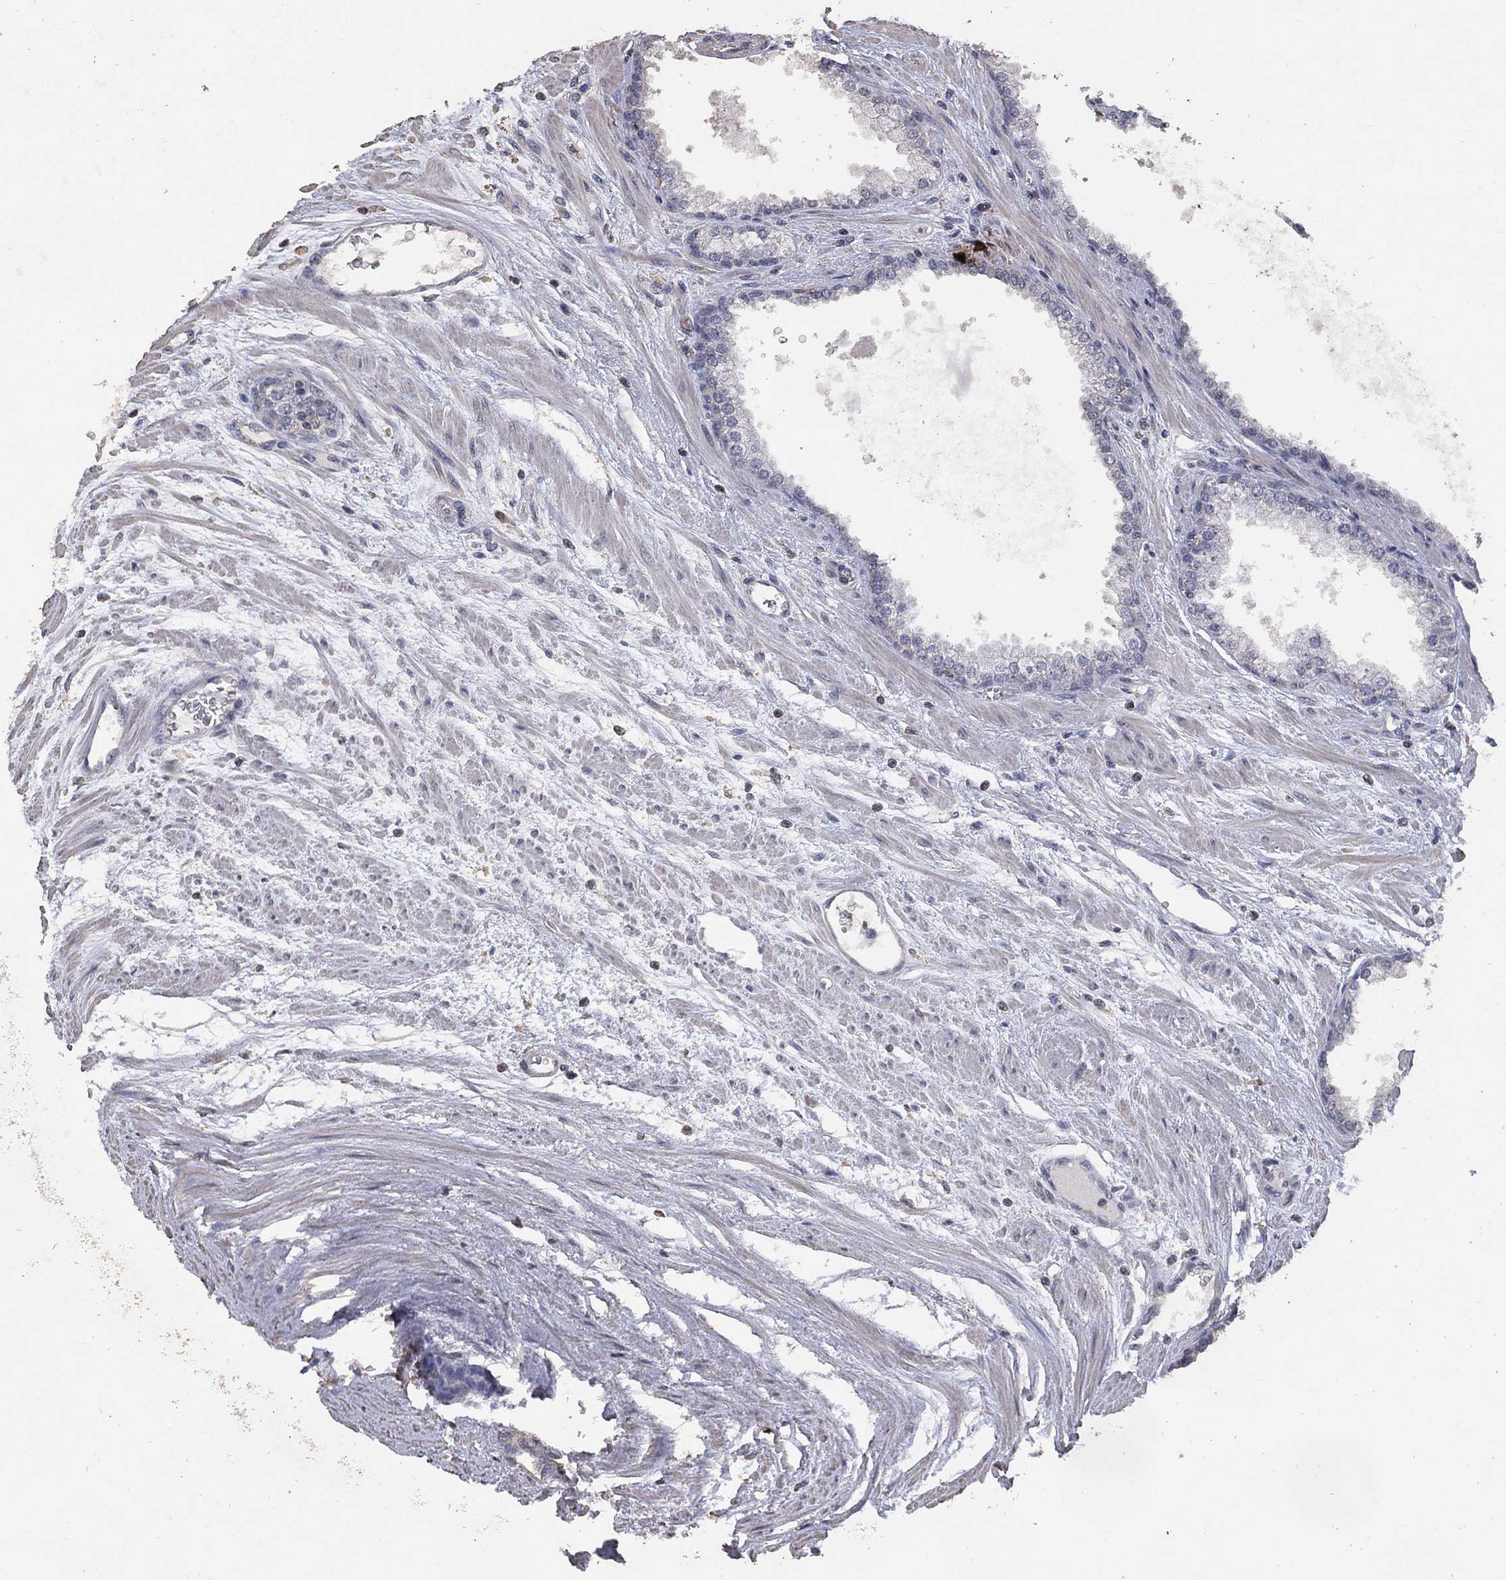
{"staining": {"intensity": "negative", "quantity": "none", "location": "none"}, "tissue": "prostate cancer", "cell_type": "Tumor cells", "image_type": "cancer", "snomed": [{"axis": "morphology", "description": "Adenocarcinoma, NOS"}, {"axis": "topography", "description": "Prostate"}], "caption": "DAB (3,3'-diaminobenzidine) immunohistochemical staining of human prostate cancer (adenocarcinoma) shows no significant staining in tumor cells.", "gene": "ADPRHL1", "patient": {"sex": "male", "age": 67}}